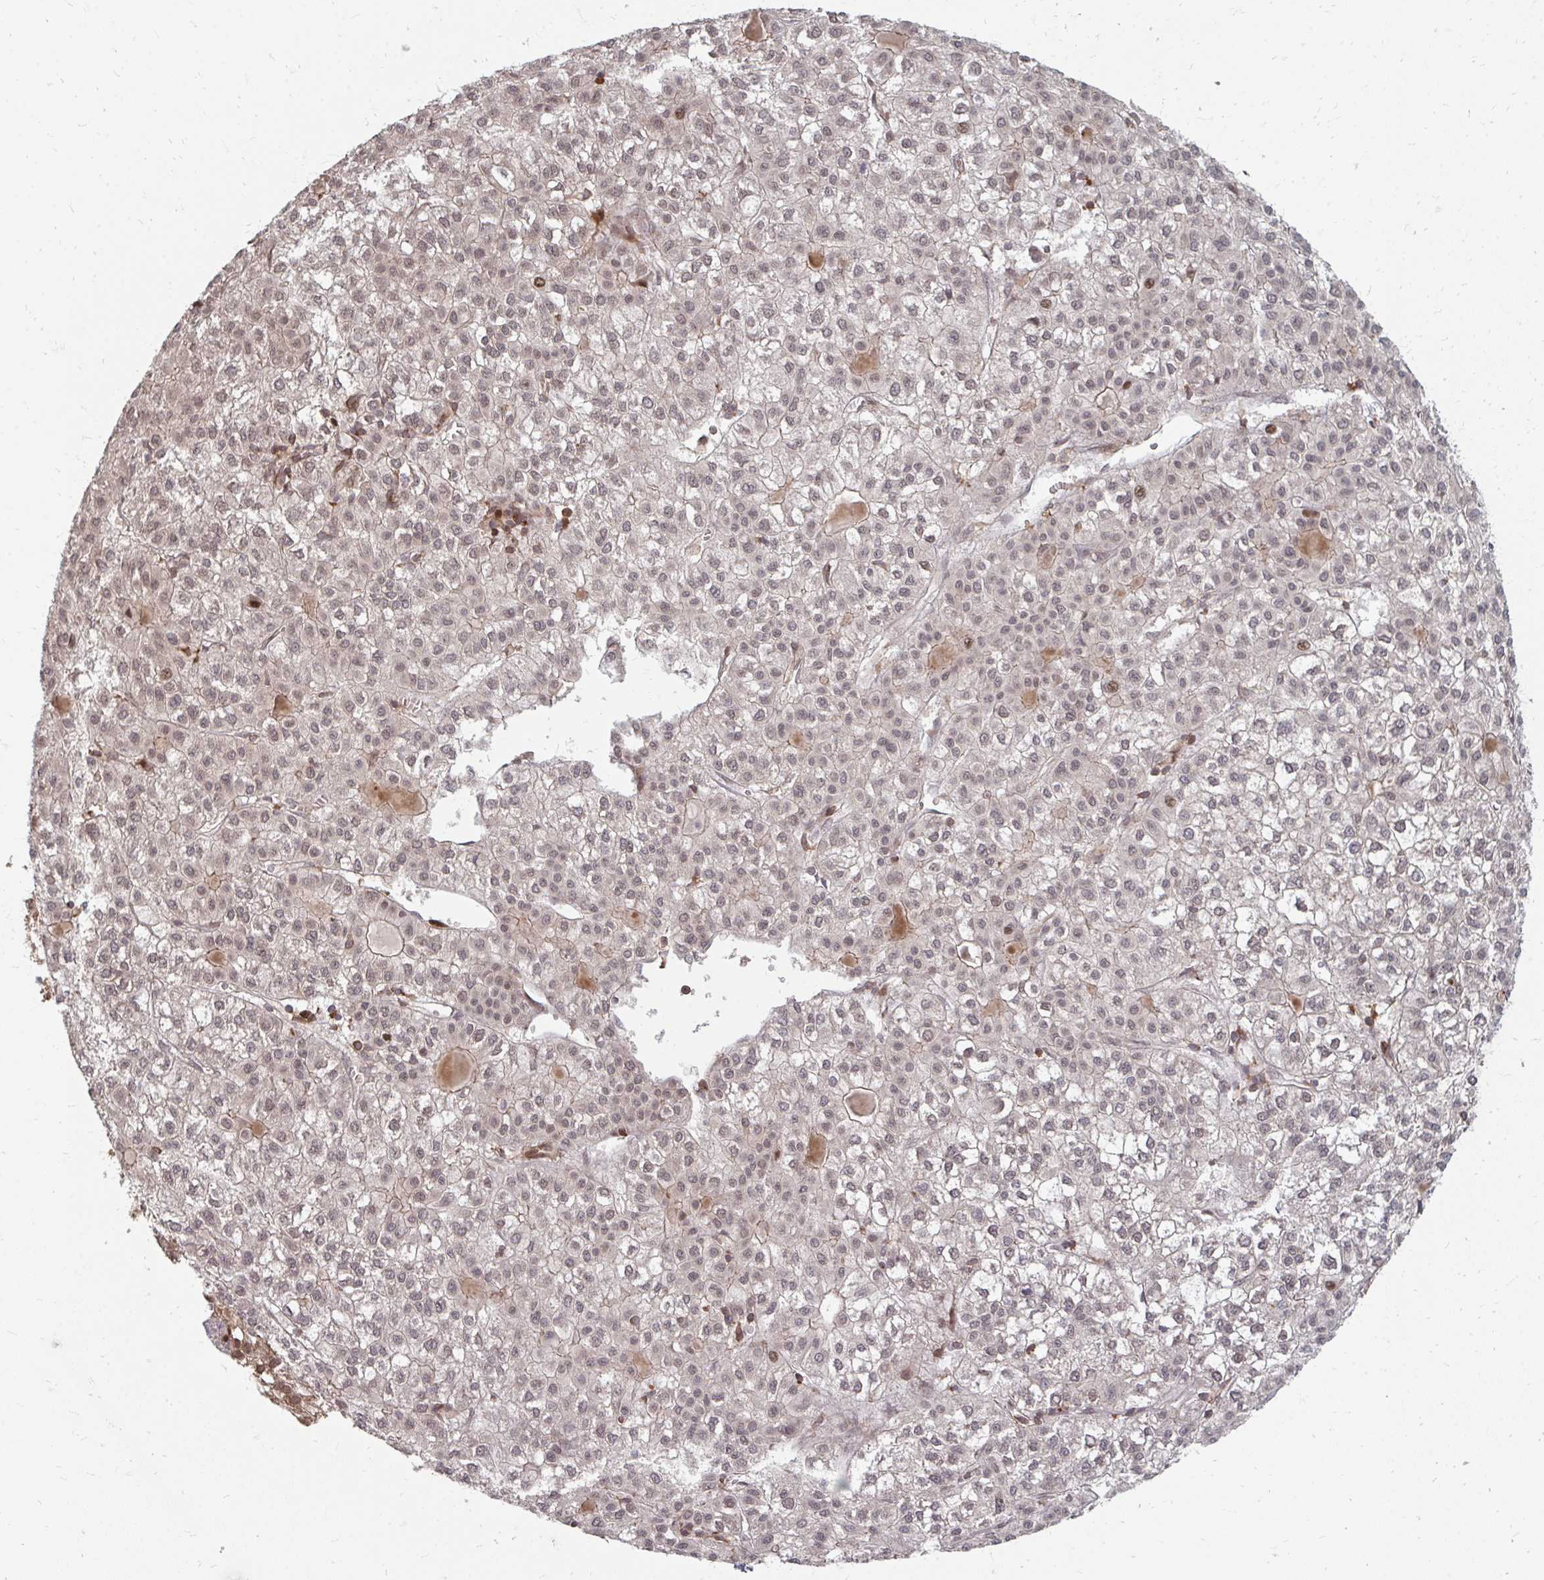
{"staining": {"intensity": "weak", "quantity": ">75%", "location": "nuclear"}, "tissue": "liver cancer", "cell_type": "Tumor cells", "image_type": "cancer", "snomed": [{"axis": "morphology", "description": "Carcinoma, Hepatocellular, NOS"}, {"axis": "topography", "description": "Liver"}], "caption": "A low amount of weak nuclear expression is present in approximately >75% of tumor cells in hepatocellular carcinoma (liver) tissue.", "gene": "ZNF285", "patient": {"sex": "female", "age": 43}}